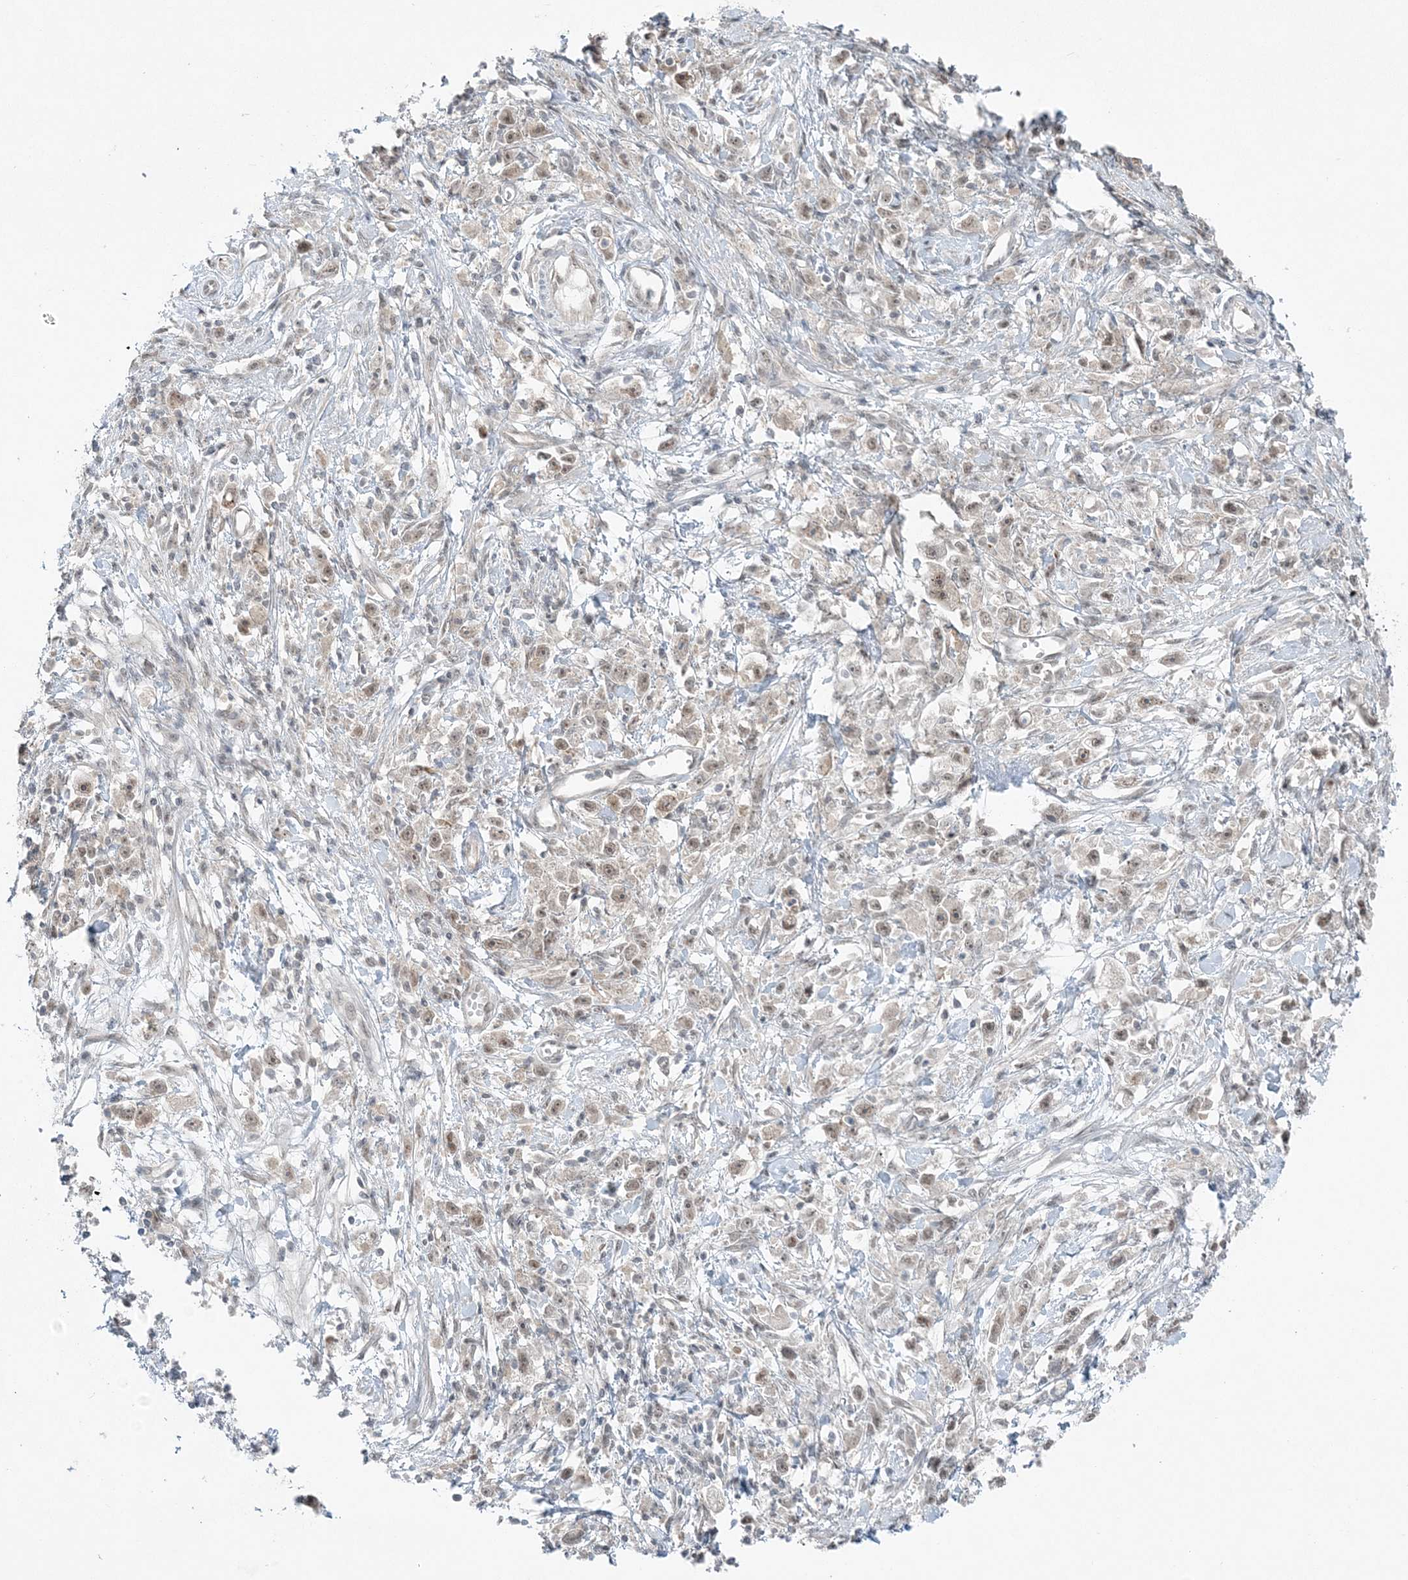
{"staining": {"intensity": "weak", "quantity": "25%-75%", "location": "nuclear"}, "tissue": "stomach cancer", "cell_type": "Tumor cells", "image_type": "cancer", "snomed": [{"axis": "morphology", "description": "Adenocarcinoma, NOS"}, {"axis": "topography", "description": "Stomach"}], "caption": "DAB (3,3'-diaminobenzidine) immunohistochemical staining of stomach cancer demonstrates weak nuclear protein expression in approximately 25%-75% of tumor cells.", "gene": "ATP11A", "patient": {"sex": "female", "age": 59}}